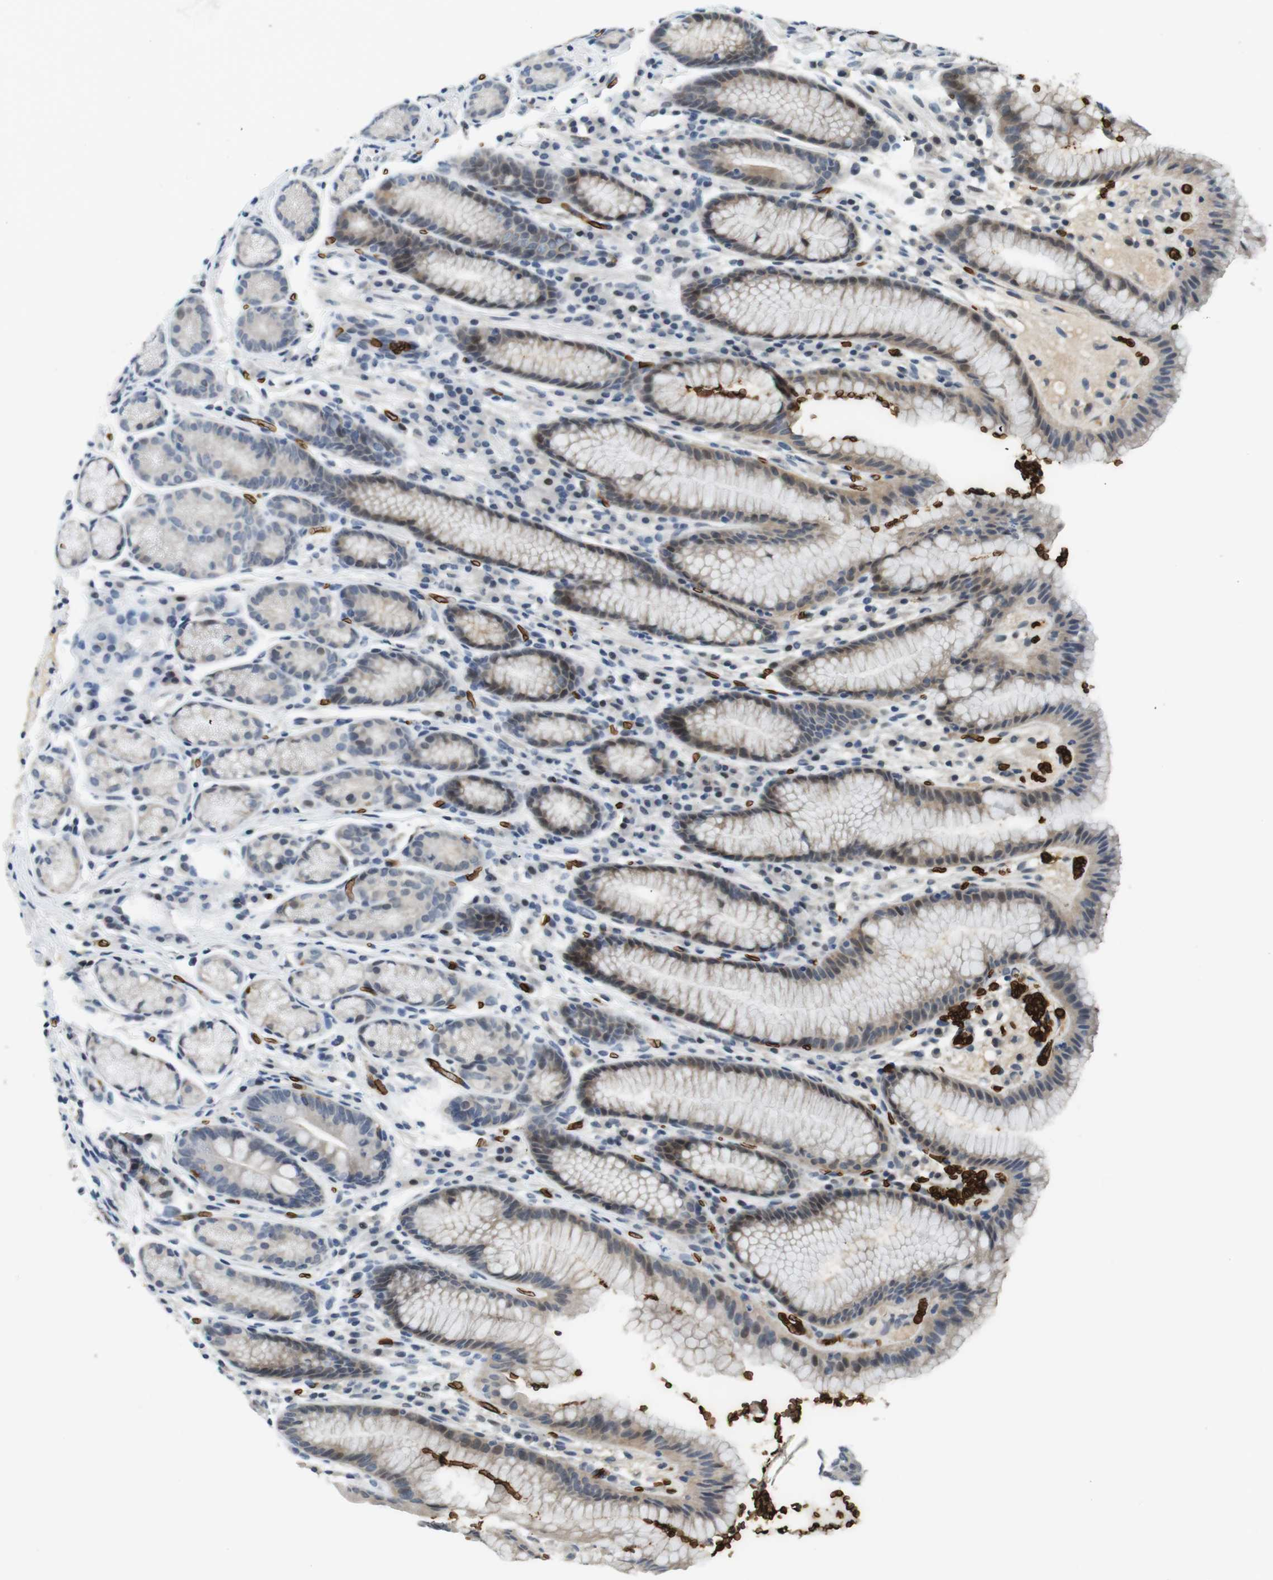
{"staining": {"intensity": "weak", "quantity": "25%-75%", "location": "cytoplasmic/membranous,nuclear"}, "tissue": "stomach", "cell_type": "Glandular cells", "image_type": "normal", "snomed": [{"axis": "morphology", "description": "Normal tissue, NOS"}, {"axis": "topography", "description": "Stomach, lower"}], "caption": "Immunohistochemical staining of normal stomach exhibits weak cytoplasmic/membranous,nuclear protein expression in approximately 25%-75% of glandular cells.", "gene": "SLC4A1", "patient": {"sex": "male", "age": 52}}